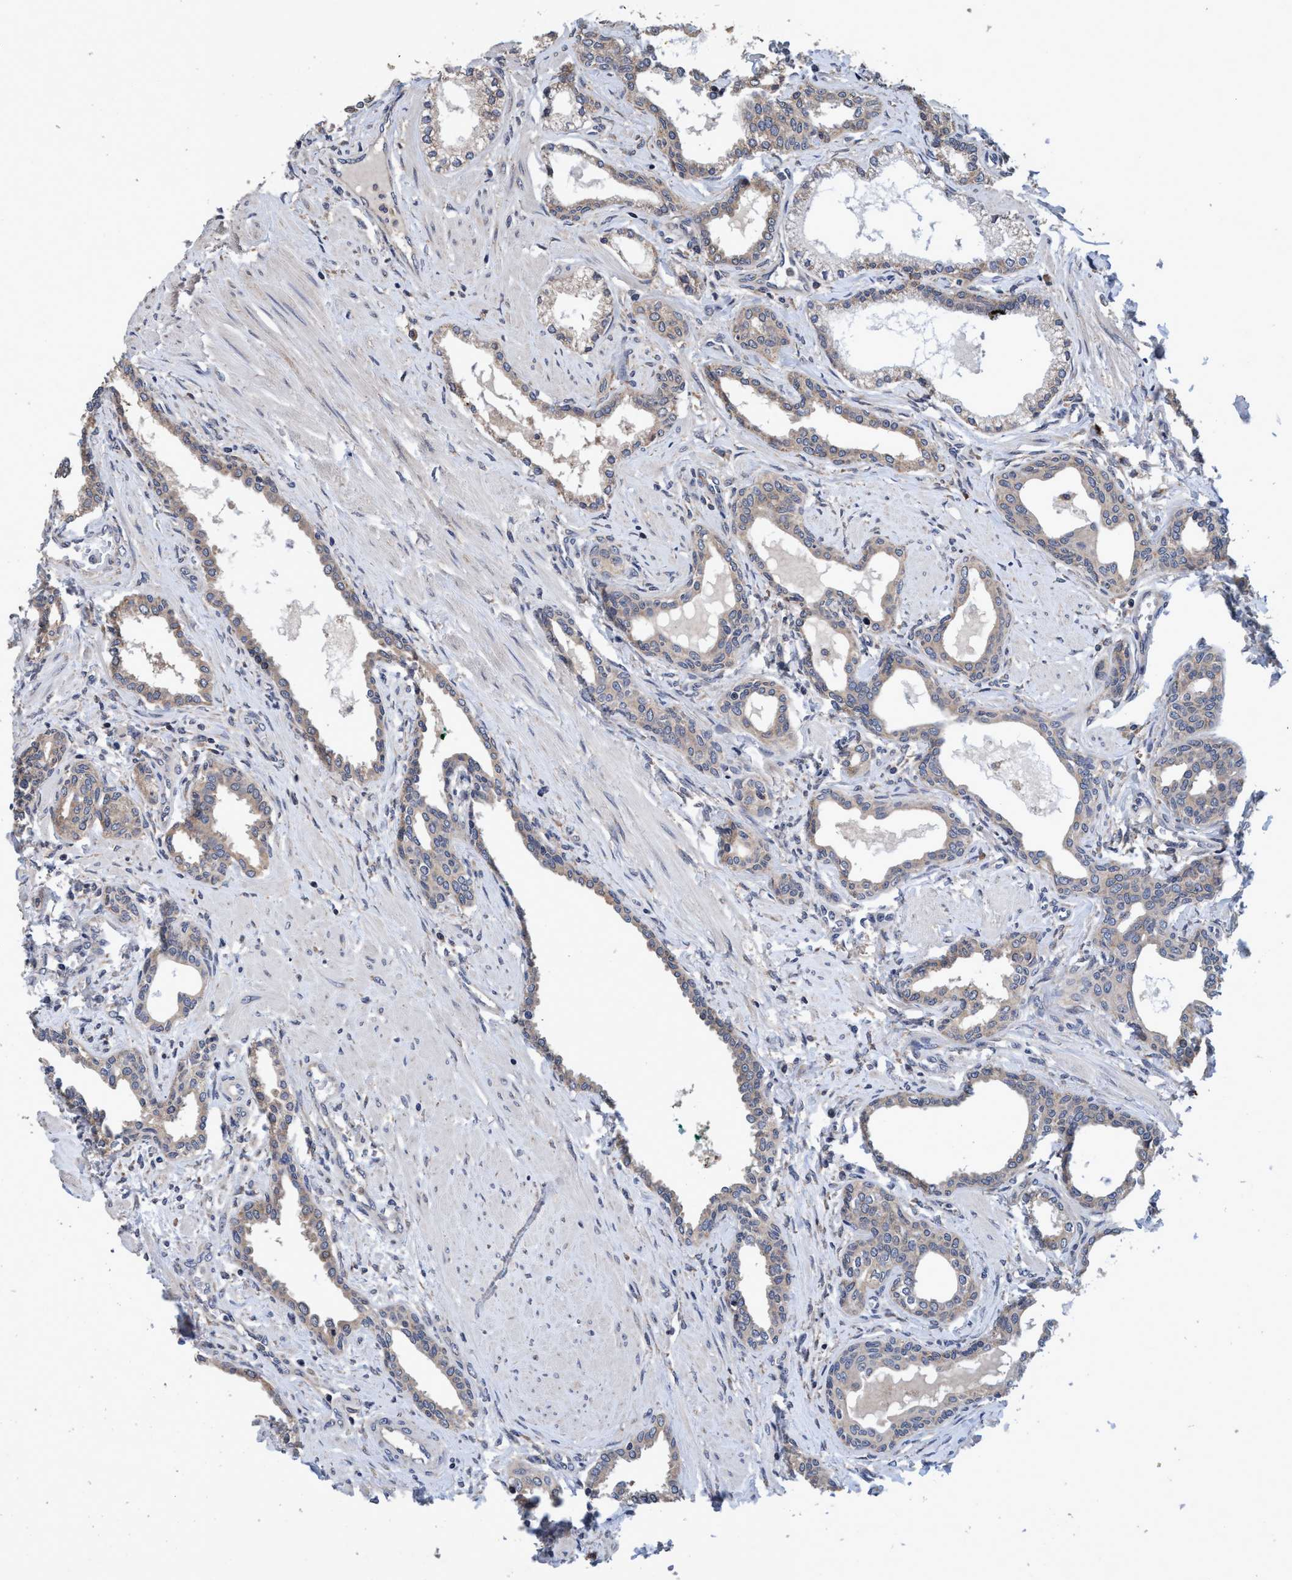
{"staining": {"intensity": "weak", "quantity": "<25%", "location": "cytoplasmic/membranous"}, "tissue": "prostate cancer", "cell_type": "Tumor cells", "image_type": "cancer", "snomed": [{"axis": "morphology", "description": "Adenocarcinoma, High grade"}, {"axis": "topography", "description": "Prostate"}], "caption": "Immunohistochemistry (IHC) of high-grade adenocarcinoma (prostate) reveals no staining in tumor cells.", "gene": "CALCOCO2", "patient": {"sex": "male", "age": 52}}